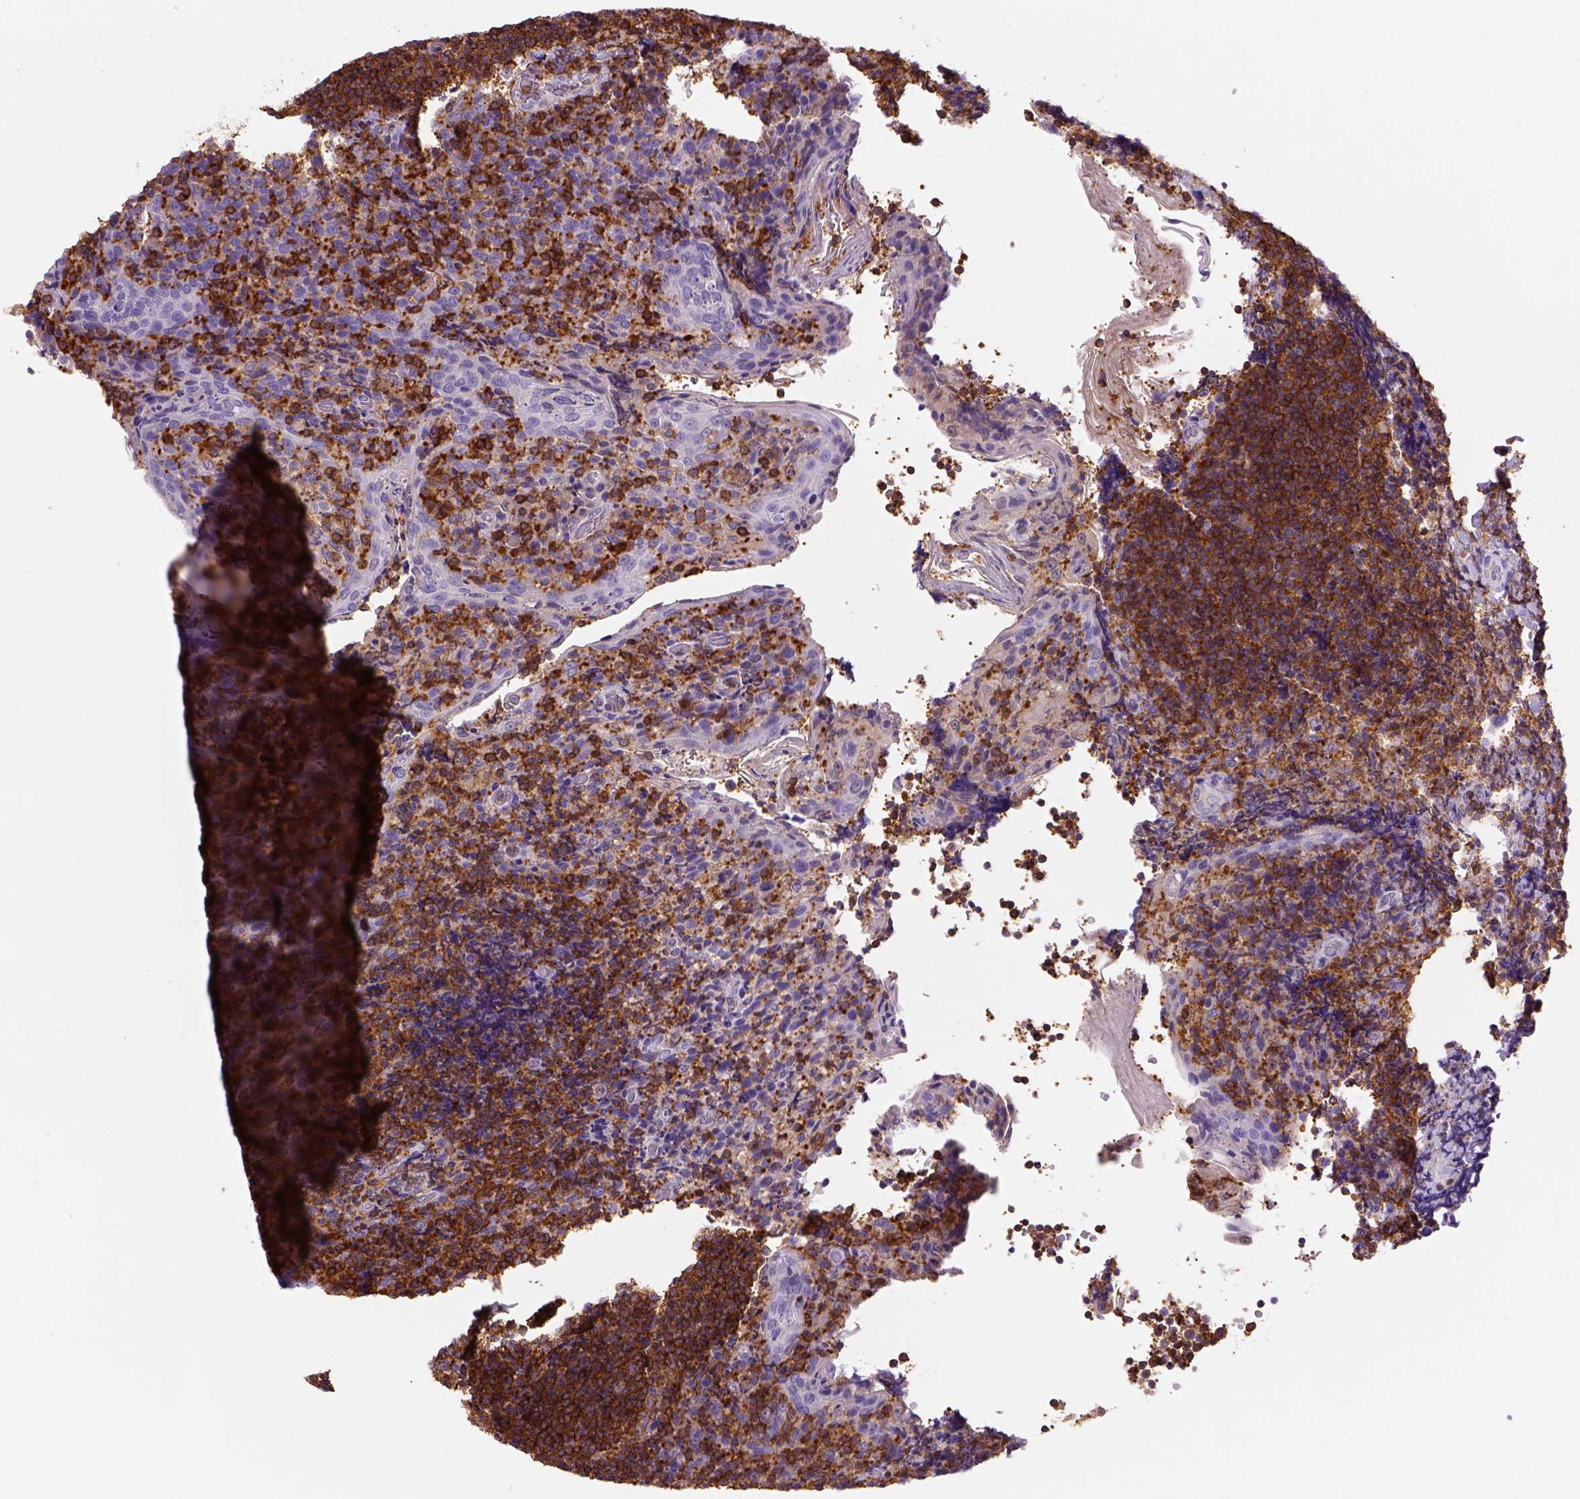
{"staining": {"intensity": "strong", "quantity": ">75%", "location": "cytoplasmic/membranous"}, "tissue": "tonsil", "cell_type": "Germinal center cells", "image_type": "normal", "snomed": [{"axis": "morphology", "description": "Normal tissue, NOS"}, {"axis": "topography", "description": "Tonsil"}], "caption": "Human tonsil stained with a brown dye demonstrates strong cytoplasmic/membranous positive staining in about >75% of germinal center cells.", "gene": "INPP5D", "patient": {"sex": "female", "age": 10}}